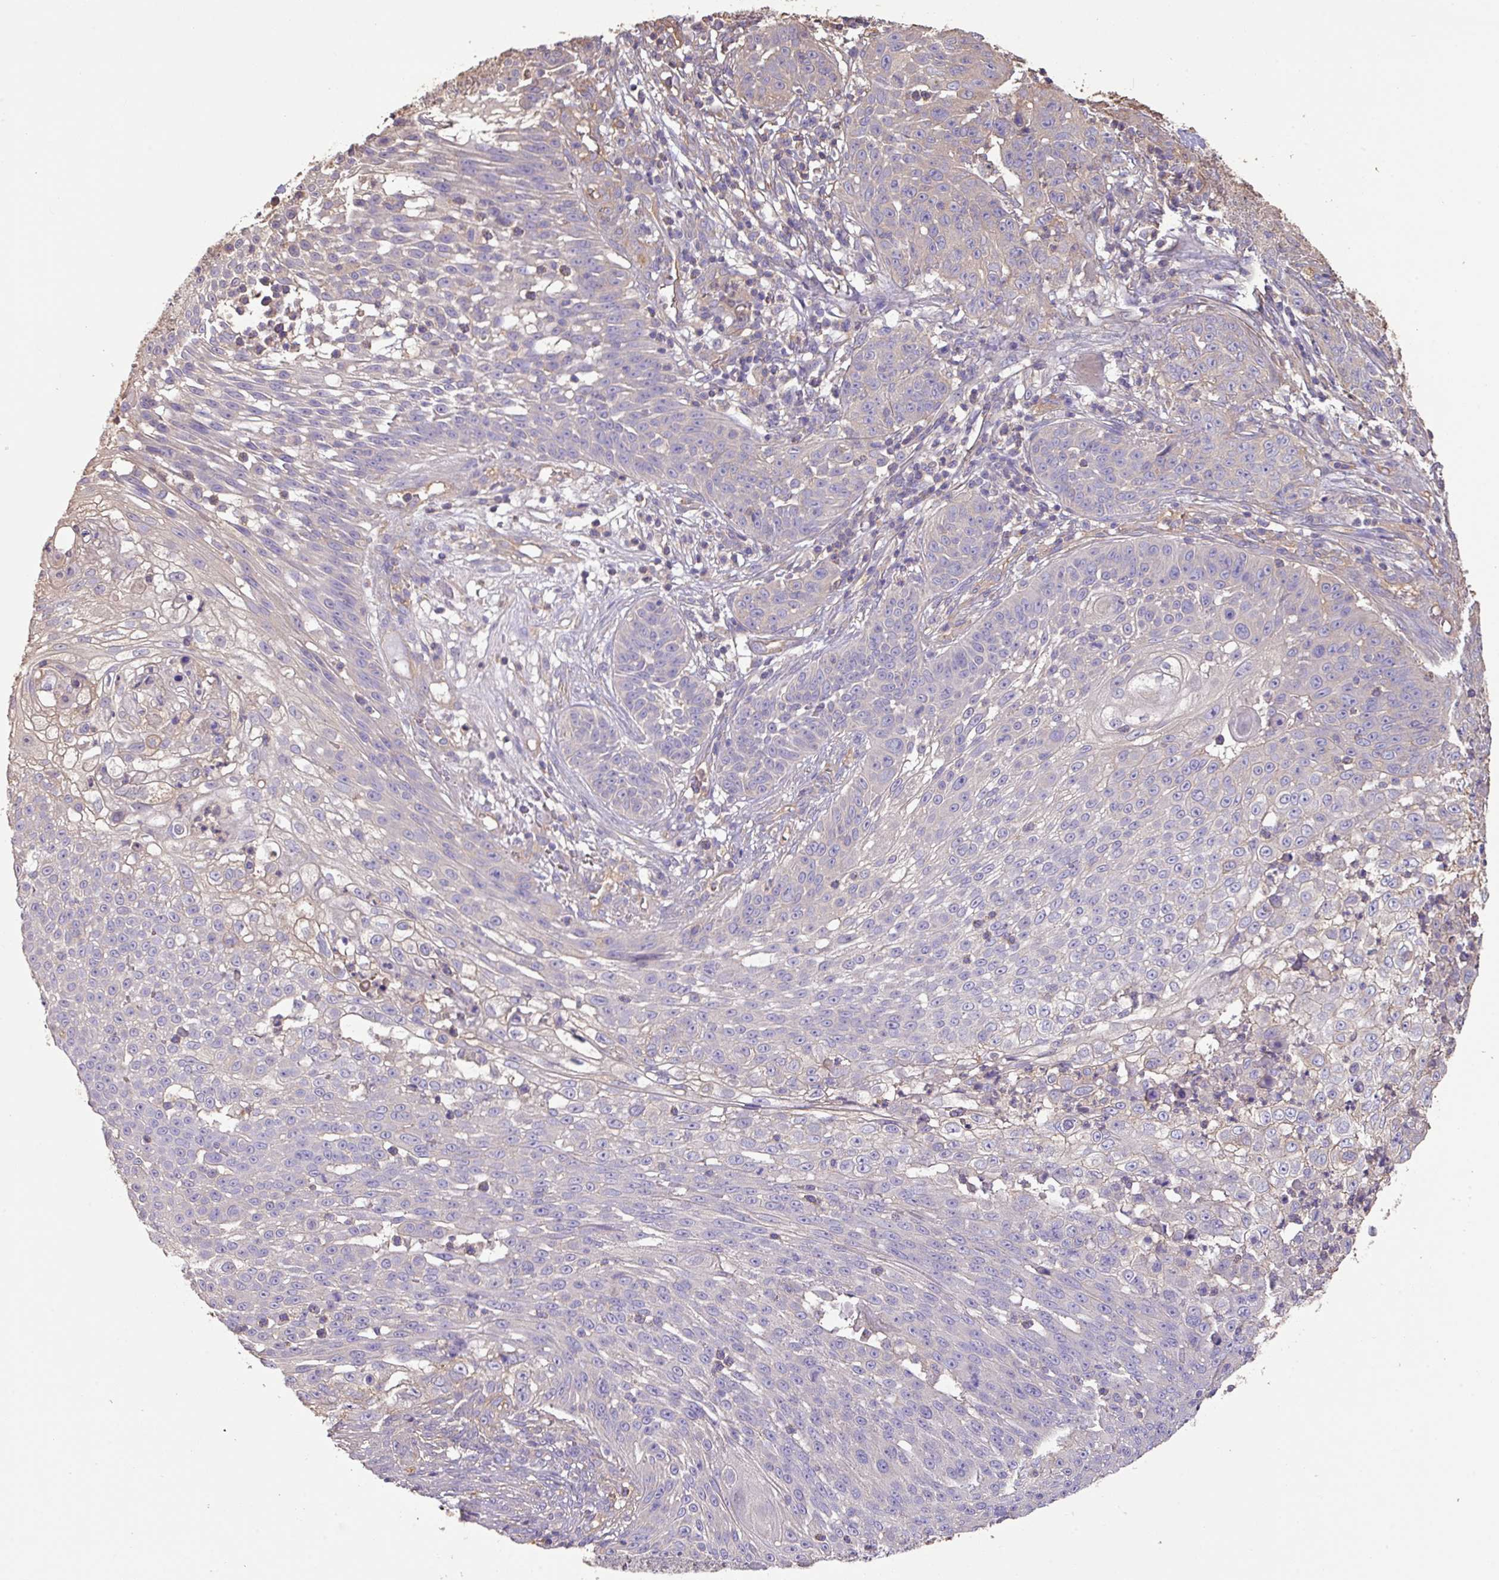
{"staining": {"intensity": "negative", "quantity": "none", "location": "none"}, "tissue": "skin cancer", "cell_type": "Tumor cells", "image_type": "cancer", "snomed": [{"axis": "morphology", "description": "Squamous cell carcinoma, NOS"}, {"axis": "topography", "description": "Skin"}], "caption": "IHC micrograph of skin cancer stained for a protein (brown), which shows no positivity in tumor cells. Nuclei are stained in blue.", "gene": "CALML4", "patient": {"sex": "male", "age": 24}}